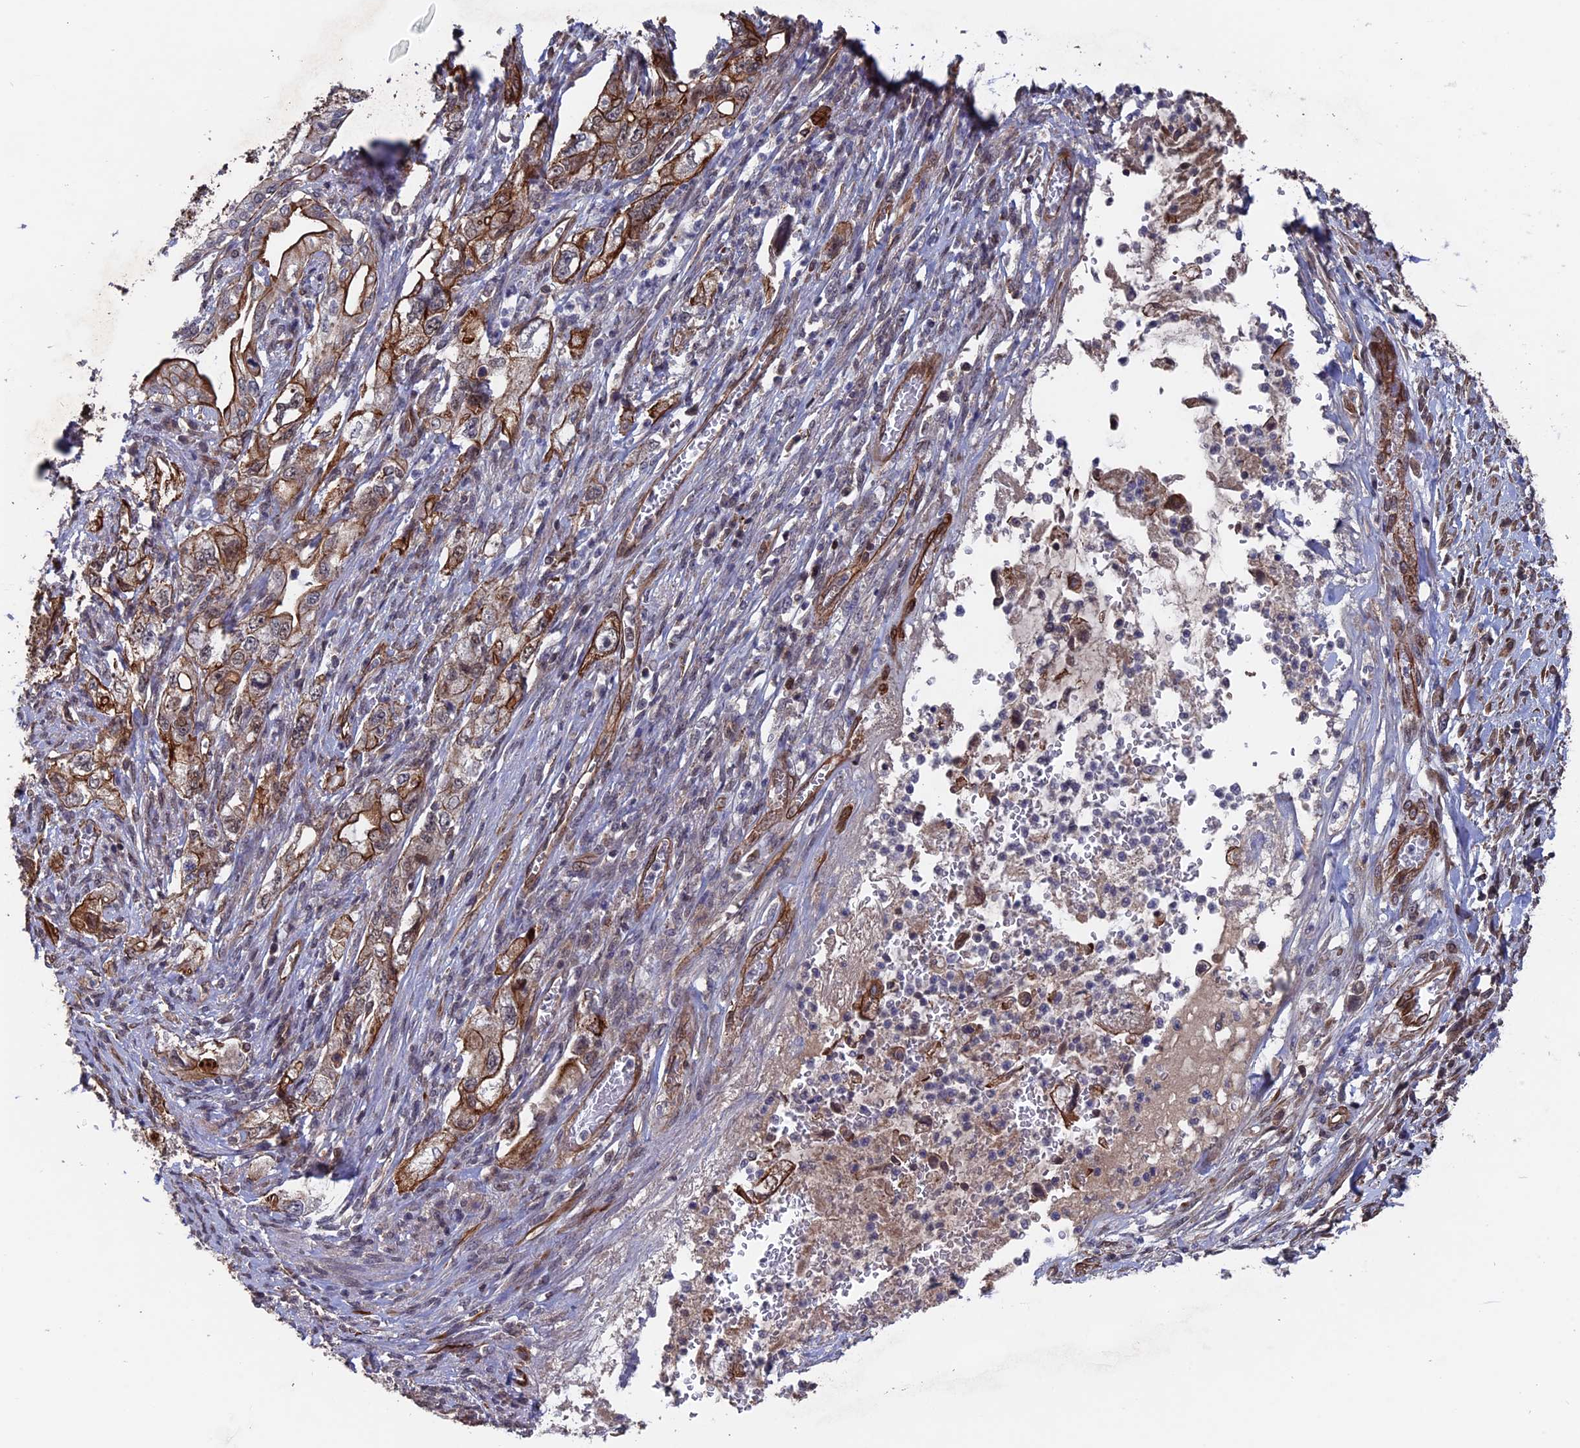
{"staining": {"intensity": "strong", "quantity": "25%-75%", "location": "cytoplasmic/membranous"}, "tissue": "pancreatic cancer", "cell_type": "Tumor cells", "image_type": "cancer", "snomed": [{"axis": "morphology", "description": "Adenocarcinoma, NOS"}, {"axis": "topography", "description": "Pancreas"}], "caption": "Adenocarcinoma (pancreatic) stained with immunohistochemistry displays strong cytoplasmic/membranous expression in approximately 25%-75% of tumor cells.", "gene": "NOSIP", "patient": {"sex": "female", "age": 73}}